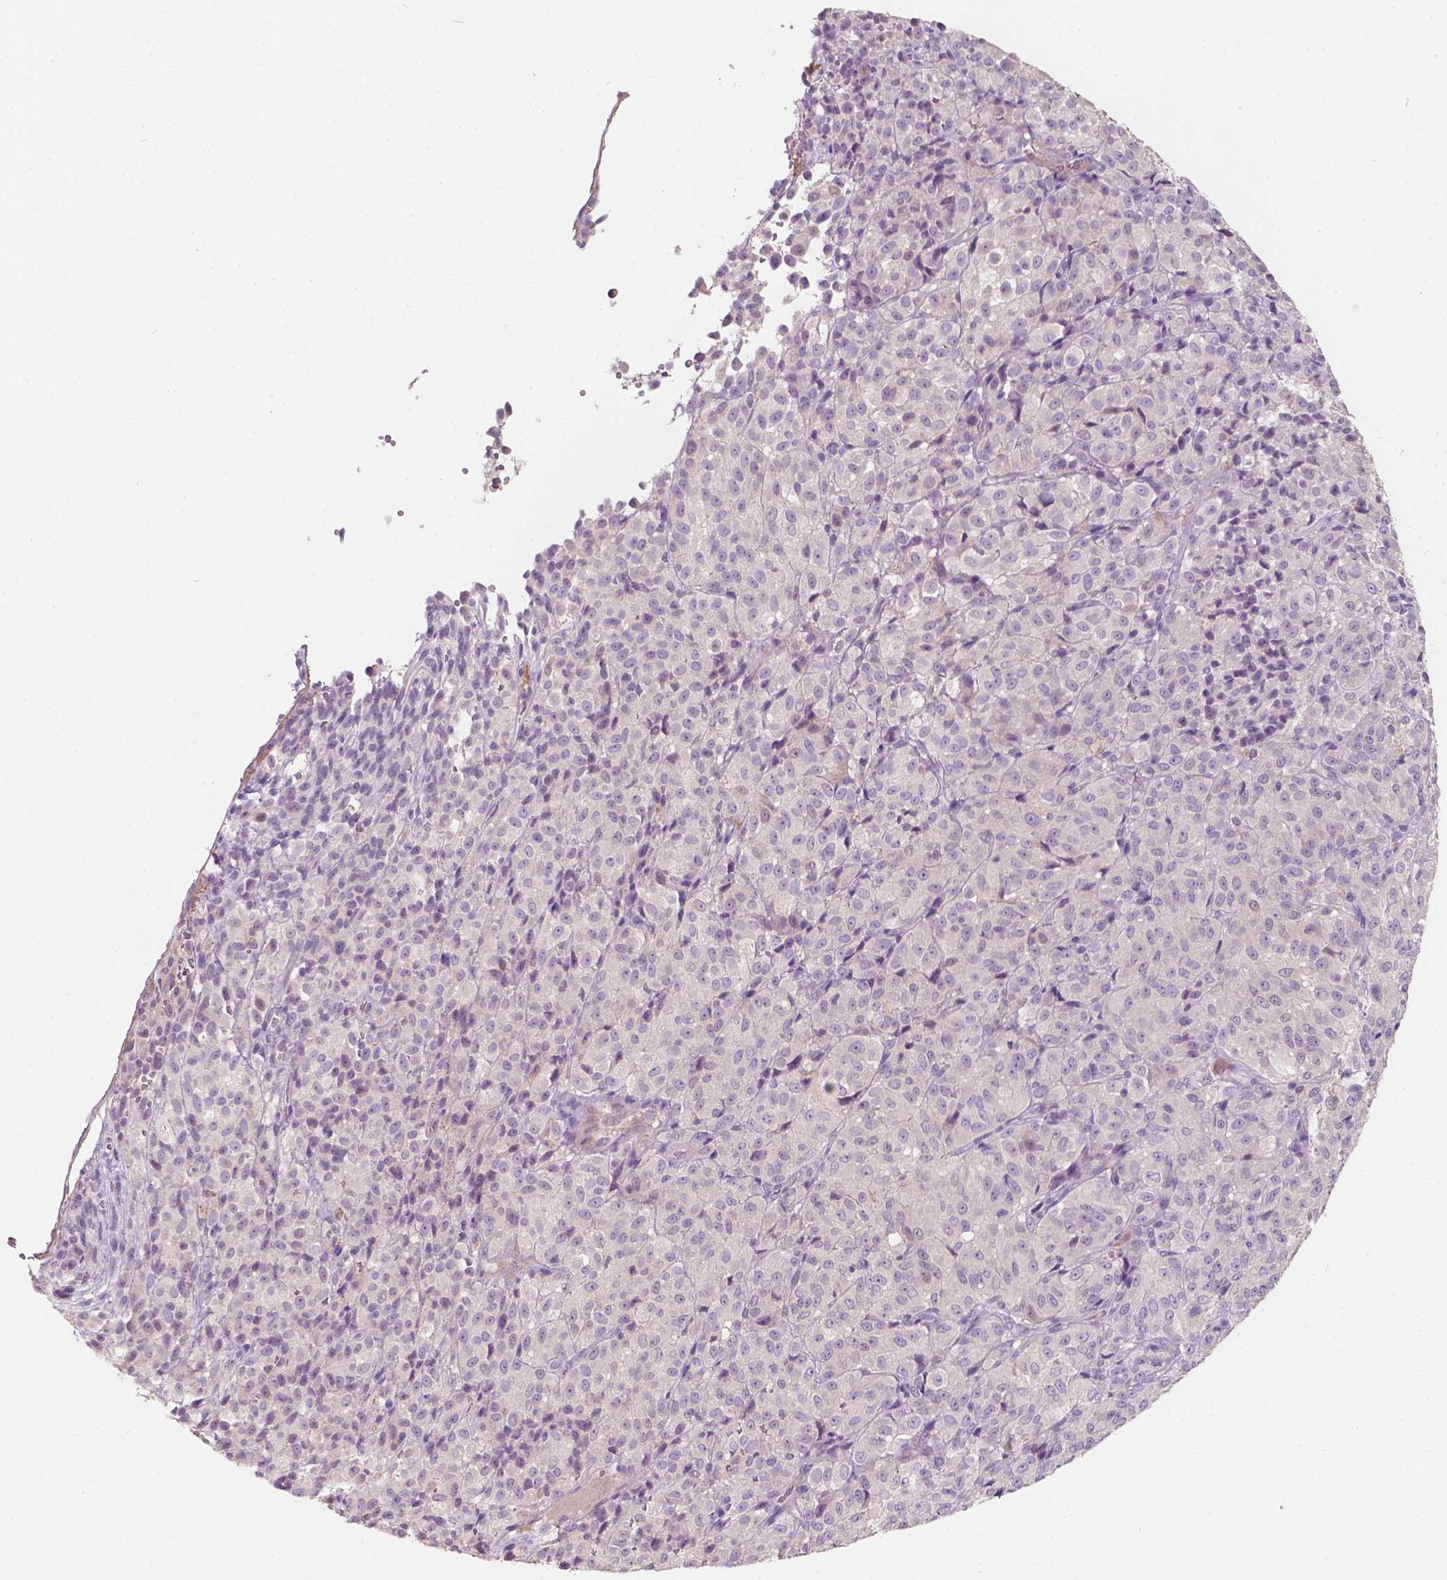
{"staining": {"intensity": "negative", "quantity": "none", "location": "none"}, "tissue": "melanoma", "cell_type": "Tumor cells", "image_type": "cancer", "snomed": [{"axis": "morphology", "description": "Malignant melanoma, Metastatic site"}, {"axis": "topography", "description": "Brain"}], "caption": "The immunohistochemistry photomicrograph has no significant staining in tumor cells of melanoma tissue. (DAB (3,3'-diaminobenzidine) IHC with hematoxylin counter stain).", "gene": "TM6SF2", "patient": {"sex": "female", "age": 56}}